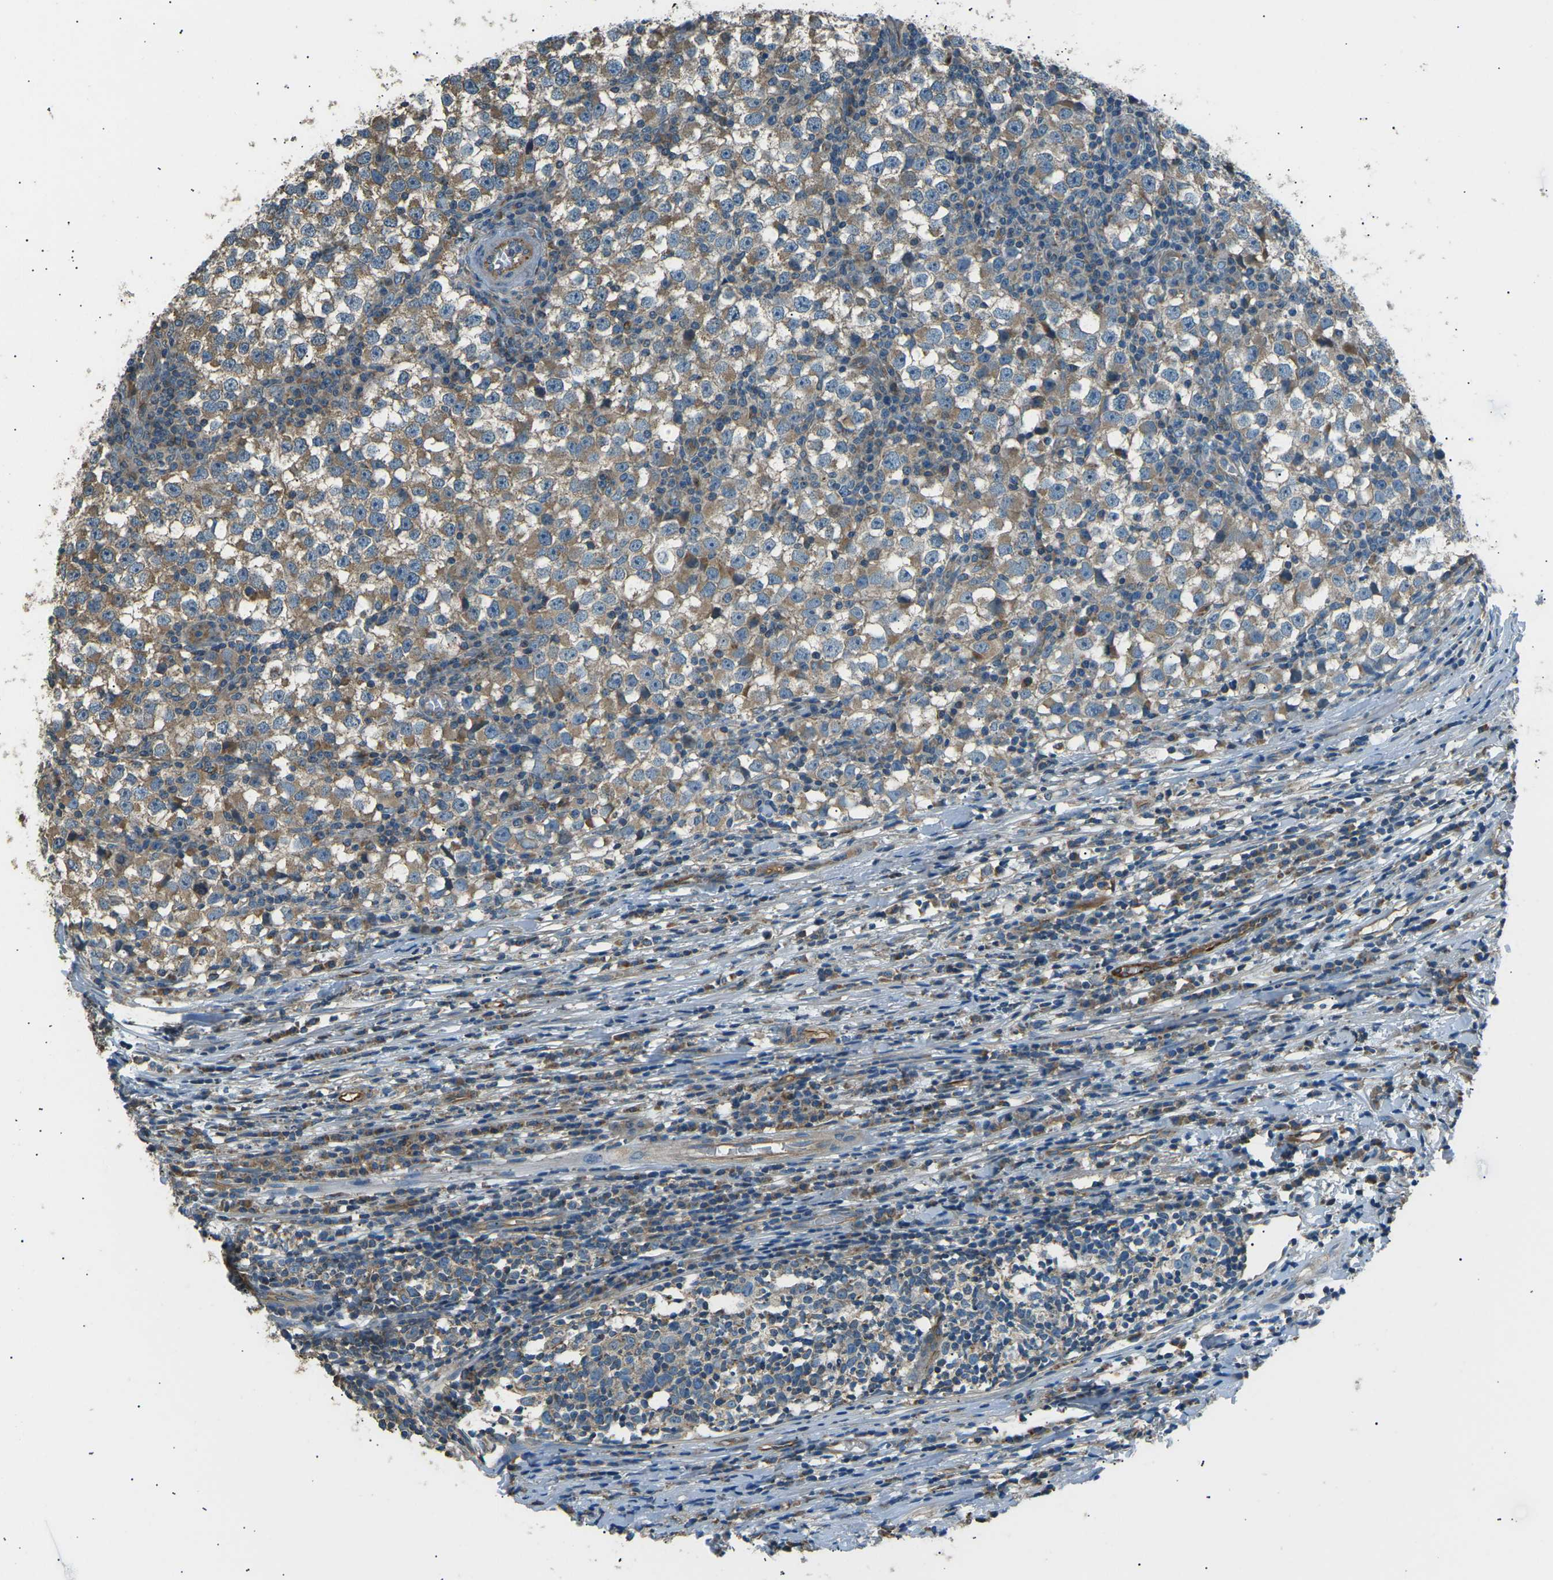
{"staining": {"intensity": "moderate", "quantity": ">75%", "location": "cytoplasmic/membranous"}, "tissue": "testis cancer", "cell_type": "Tumor cells", "image_type": "cancer", "snomed": [{"axis": "morphology", "description": "Seminoma, NOS"}, {"axis": "topography", "description": "Testis"}], "caption": "Protein expression analysis of testis cancer (seminoma) shows moderate cytoplasmic/membranous staining in about >75% of tumor cells. Using DAB (brown) and hematoxylin (blue) stains, captured at high magnification using brightfield microscopy.", "gene": "SLK", "patient": {"sex": "male", "age": 65}}